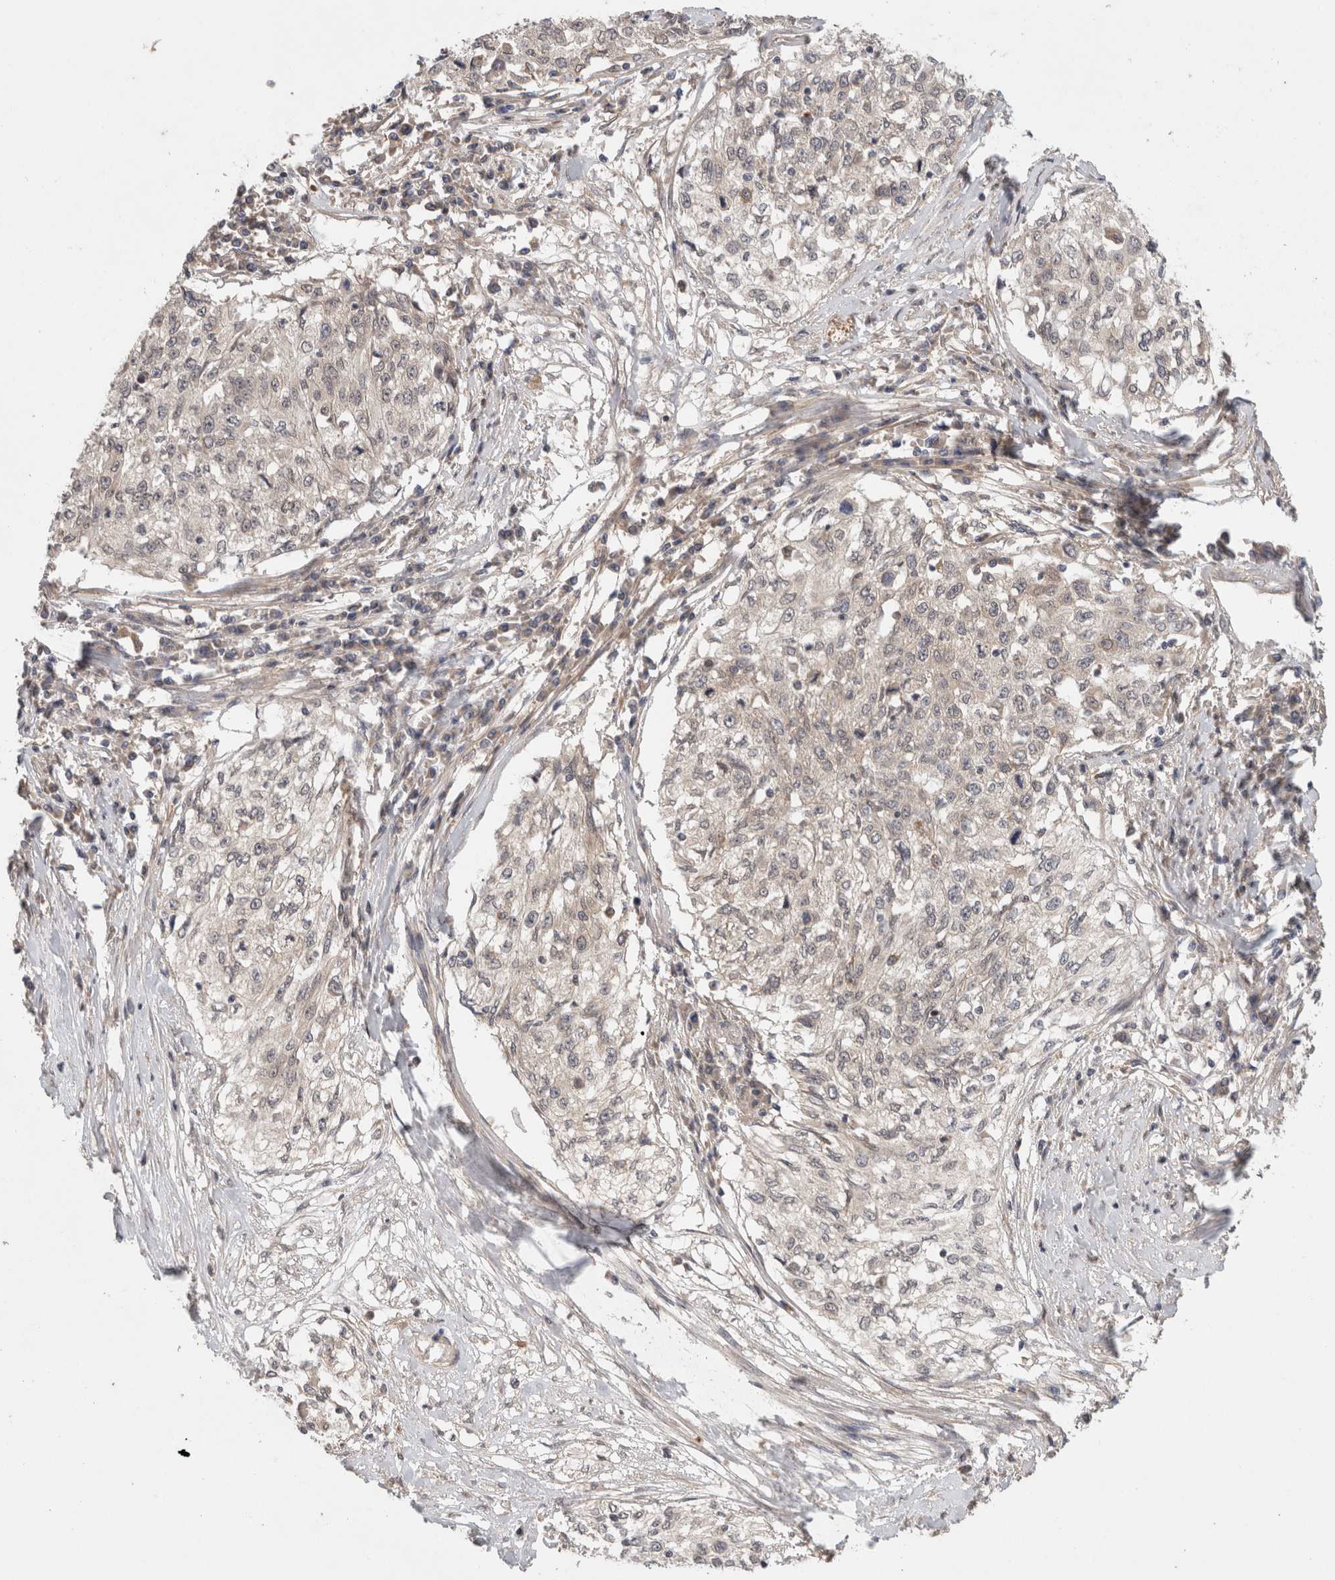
{"staining": {"intensity": "weak", "quantity": "<25%", "location": "cytoplasmic/membranous"}, "tissue": "cervical cancer", "cell_type": "Tumor cells", "image_type": "cancer", "snomed": [{"axis": "morphology", "description": "Squamous cell carcinoma, NOS"}, {"axis": "topography", "description": "Cervix"}], "caption": "Immunohistochemistry (IHC) photomicrograph of neoplastic tissue: human cervical cancer (squamous cell carcinoma) stained with DAB reveals no significant protein expression in tumor cells.", "gene": "SGK1", "patient": {"sex": "female", "age": 57}}